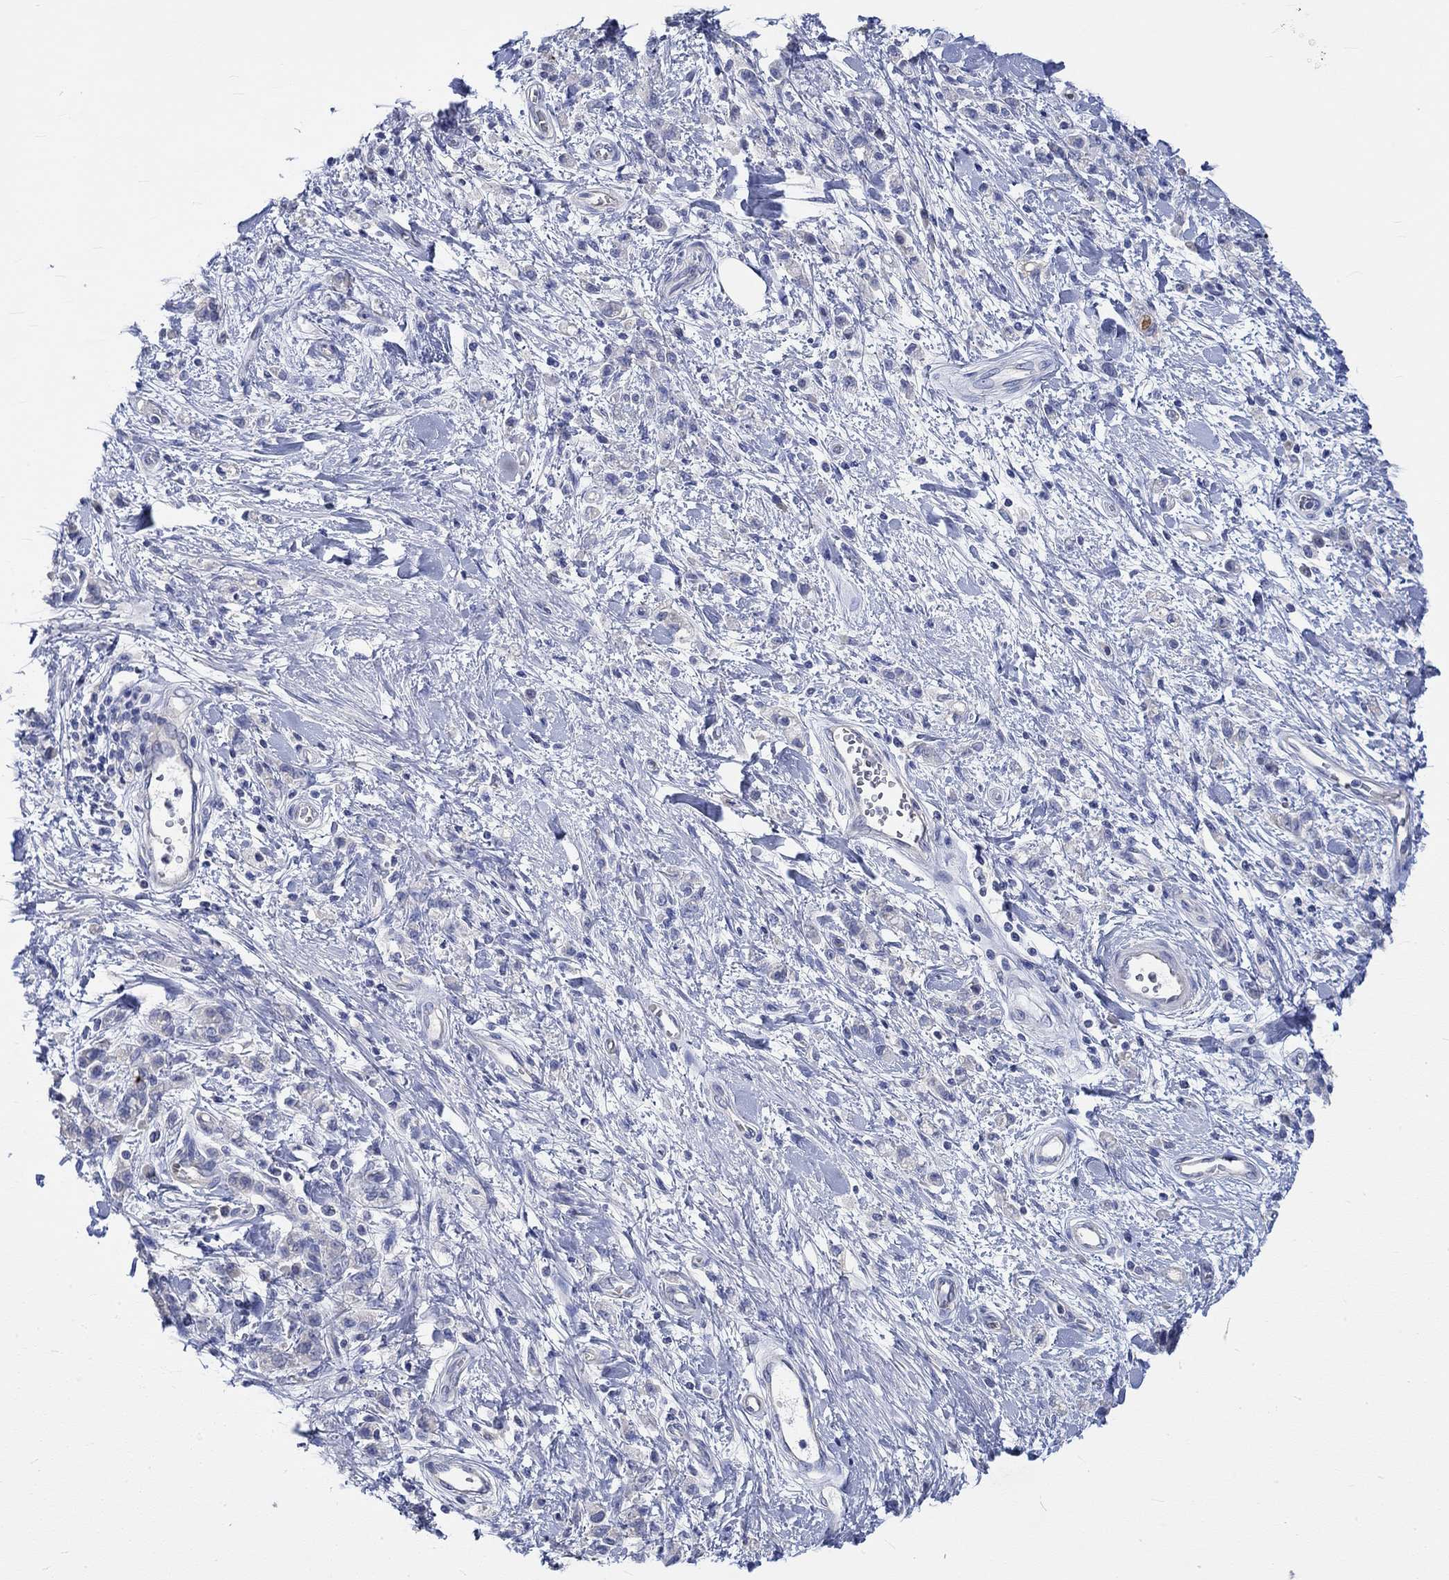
{"staining": {"intensity": "negative", "quantity": "none", "location": "none"}, "tissue": "stomach cancer", "cell_type": "Tumor cells", "image_type": "cancer", "snomed": [{"axis": "morphology", "description": "Adenocarcinoma, NOS"}, {"axis": "topography", "description": "Stomach"}], "caption": "DAB immunohistochemical staining of human stomach adenocarcinoma reveals no significant expression in tumor cells.", "gene": "KCNA1", "patient": {"sex": "male", "age": 77}}